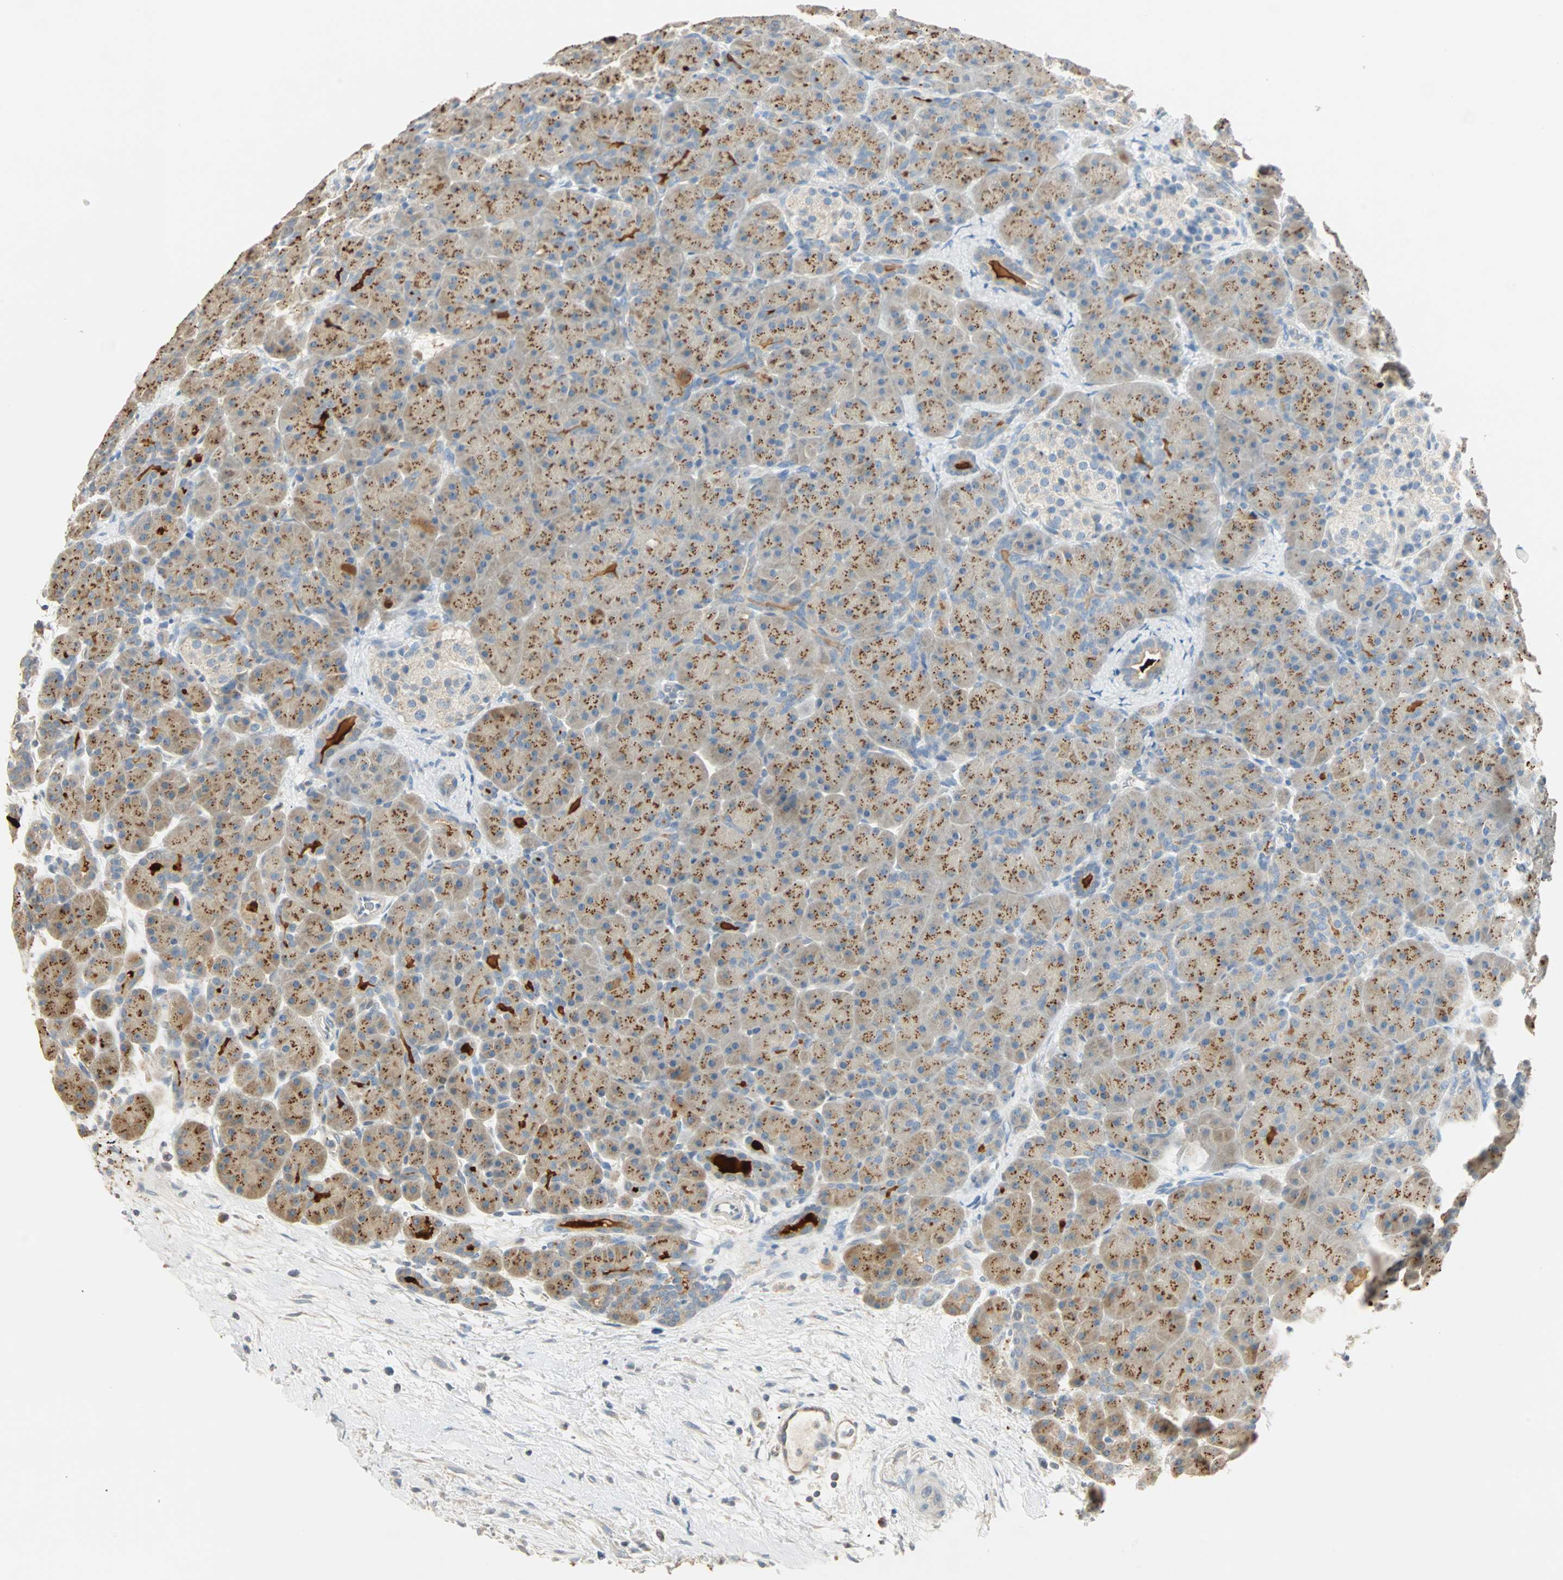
{"staining": {"intensity": "moderate", "quantity": "25%-75%", "location": "cytoplasmic/membranous"}, "tissue": "pancreas", "cell_type": "Exocrine glandular cells", "image_type": "normal", "snomed": [{"axis": "morphology", "description": "Normal tissue, NOS"}, {"axis": "topography", "description": "Pancreas"}], "caption": "Pancreas stained for a protein (brown) displays moderate cytoplasmic/membranous positive expression in approximately 25%-75% of exocrine glandular cells.", "gene": "RAD18", "patient": {"sex": "male", "age": 66}}